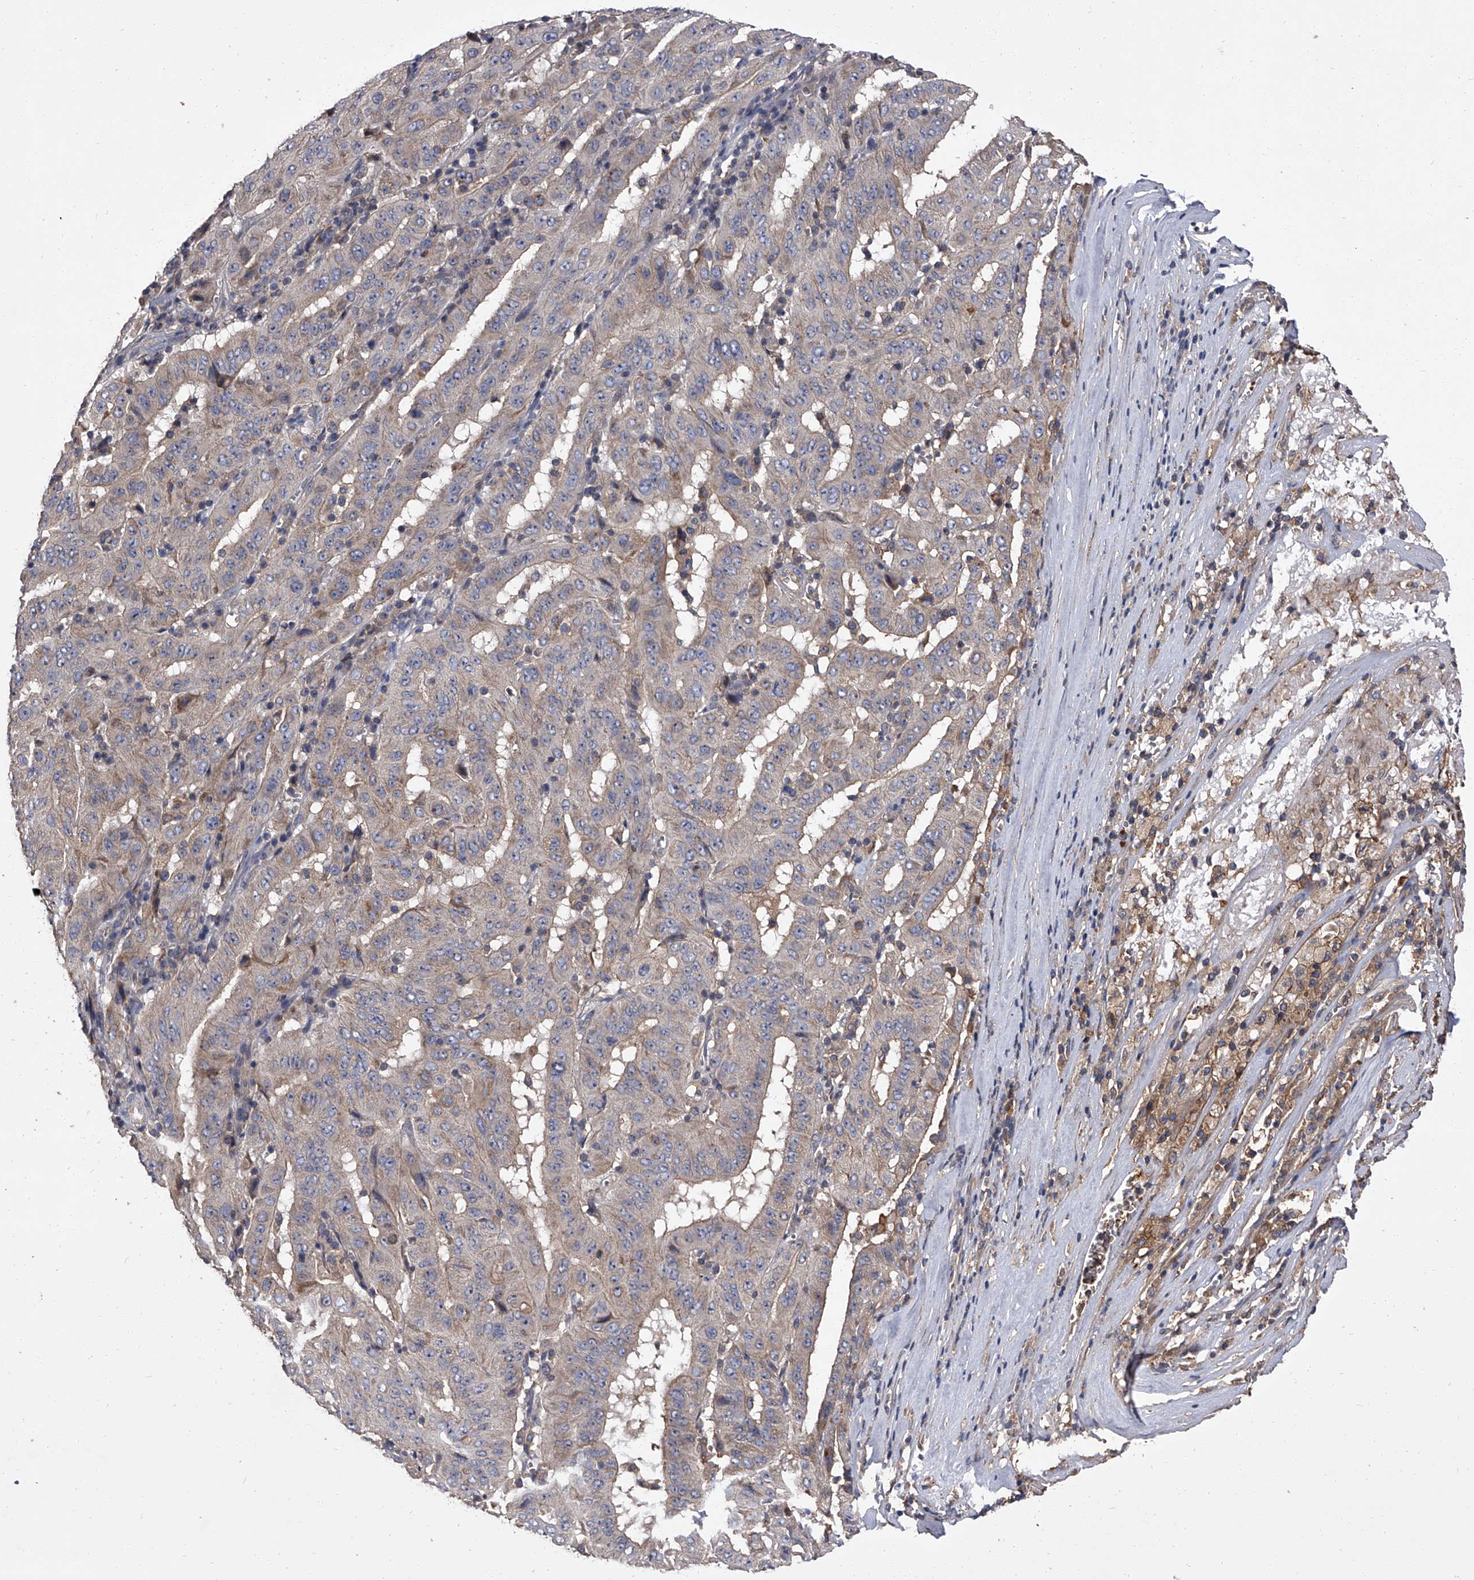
{"staining": {"intensity": "weak", "quantity": "<25%", "location": "cytoplasmic/membranous"}, "tissue": "pancreatic cancer", "cell_type": "Tumor cells", "image_type": "cancer", "snomed": [{"axis": "morphology", "description": "Adenocarcinoma, NOS"}, {"axis": "topography", "description": "Pancreas"}], "caption": "IHC micrograph of pancreatic cancer stained for a protein (brown), which exhibits no expression in tumor cells.", "gene": "STK36", "patient": {"sex": "male", "age": 63}}